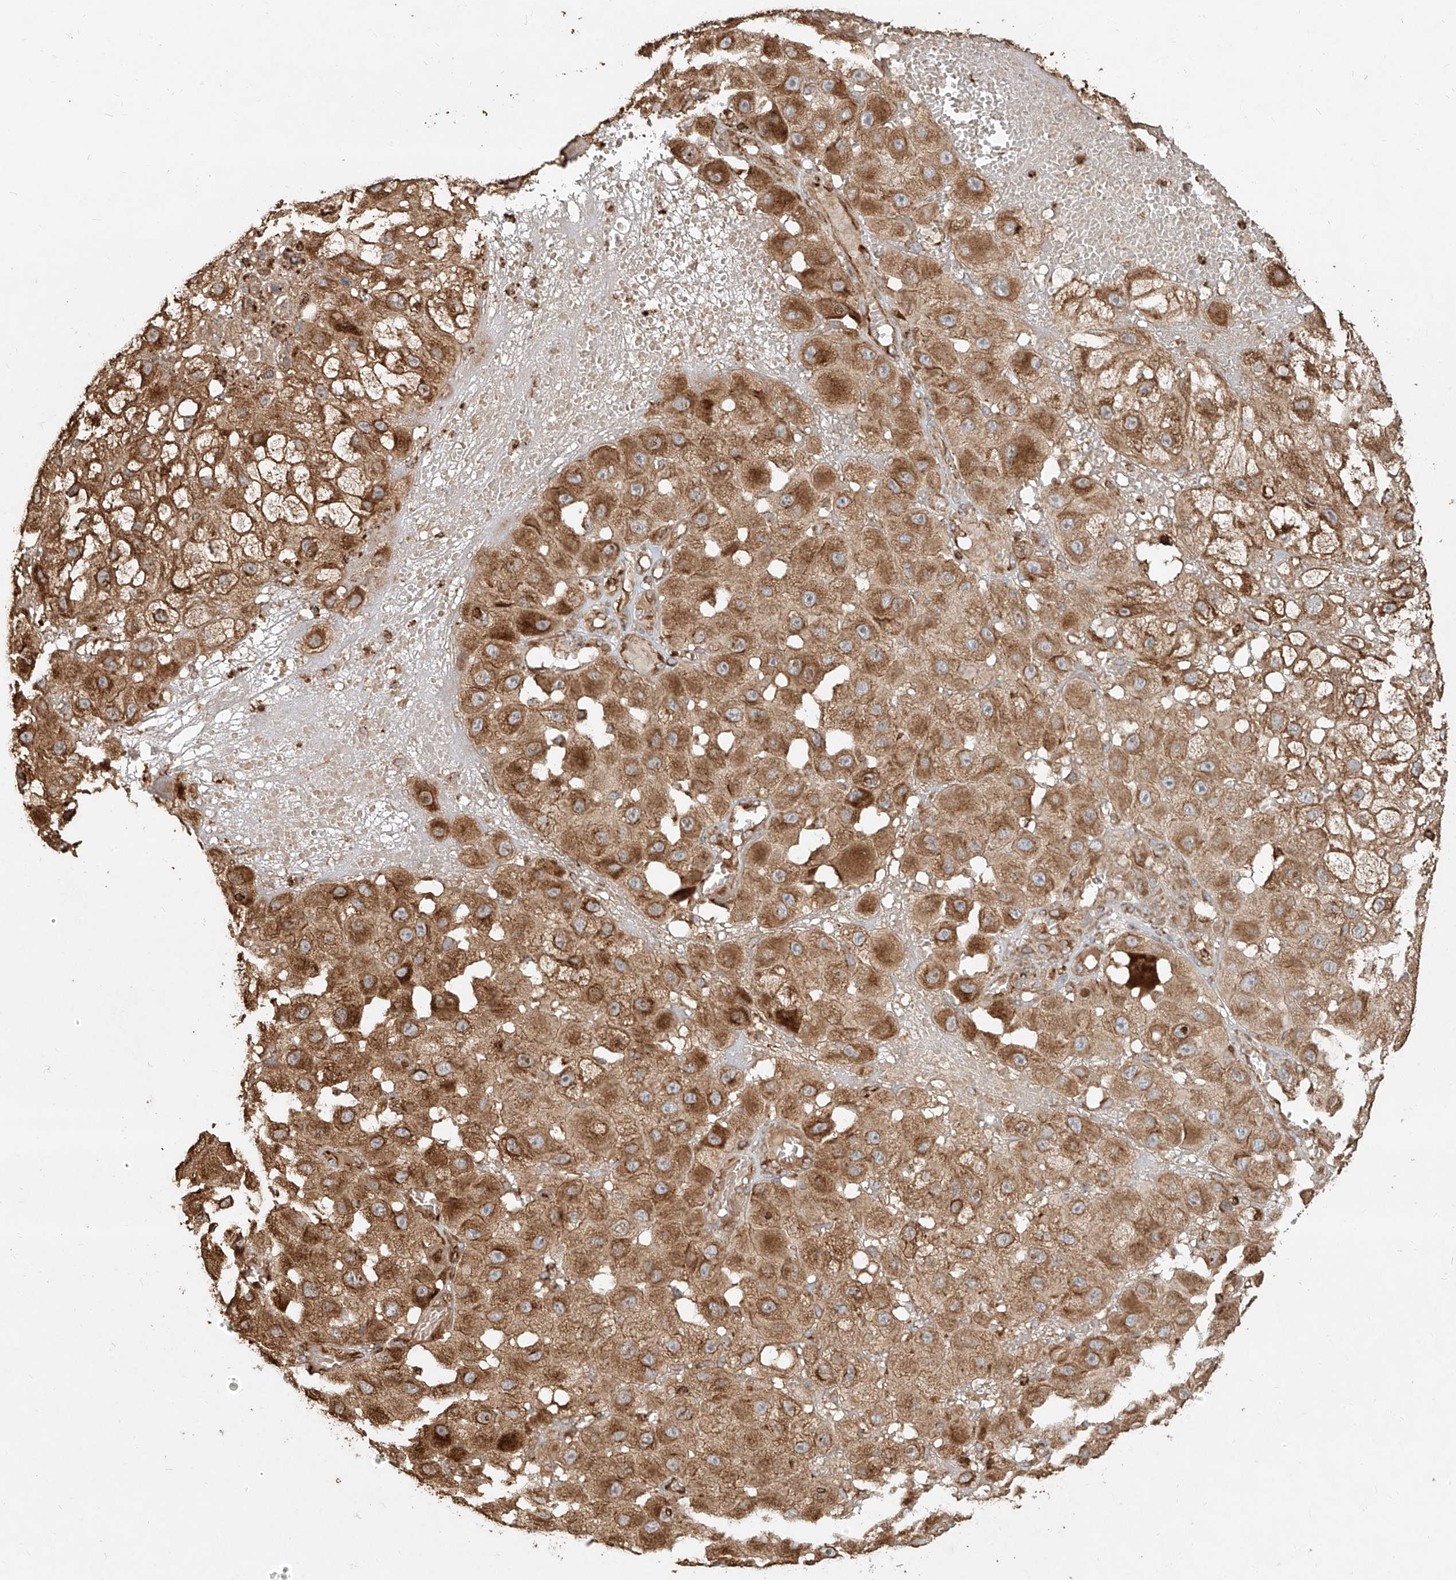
{"staining": {"intensity": "moderate", "quantity": ">75%", "location": "cytoplasmic/membranous"}, "tissue": "melanoma", "cell_type": "Tumor cells", "image_type": "cancer", "snomed": [{"axis": "morphology", "description": "Malignant melanoma, NOS"}, {"axis": "topography", "description": "Skin"}], "caption": "Brown immunohistochemical staining in melanoma displays moderate cytoplasmic/membranous positivity in approximately >75% of tumor cells.", "gene": "EFNB1", "patient": {"sex": "female", "age": 81}}